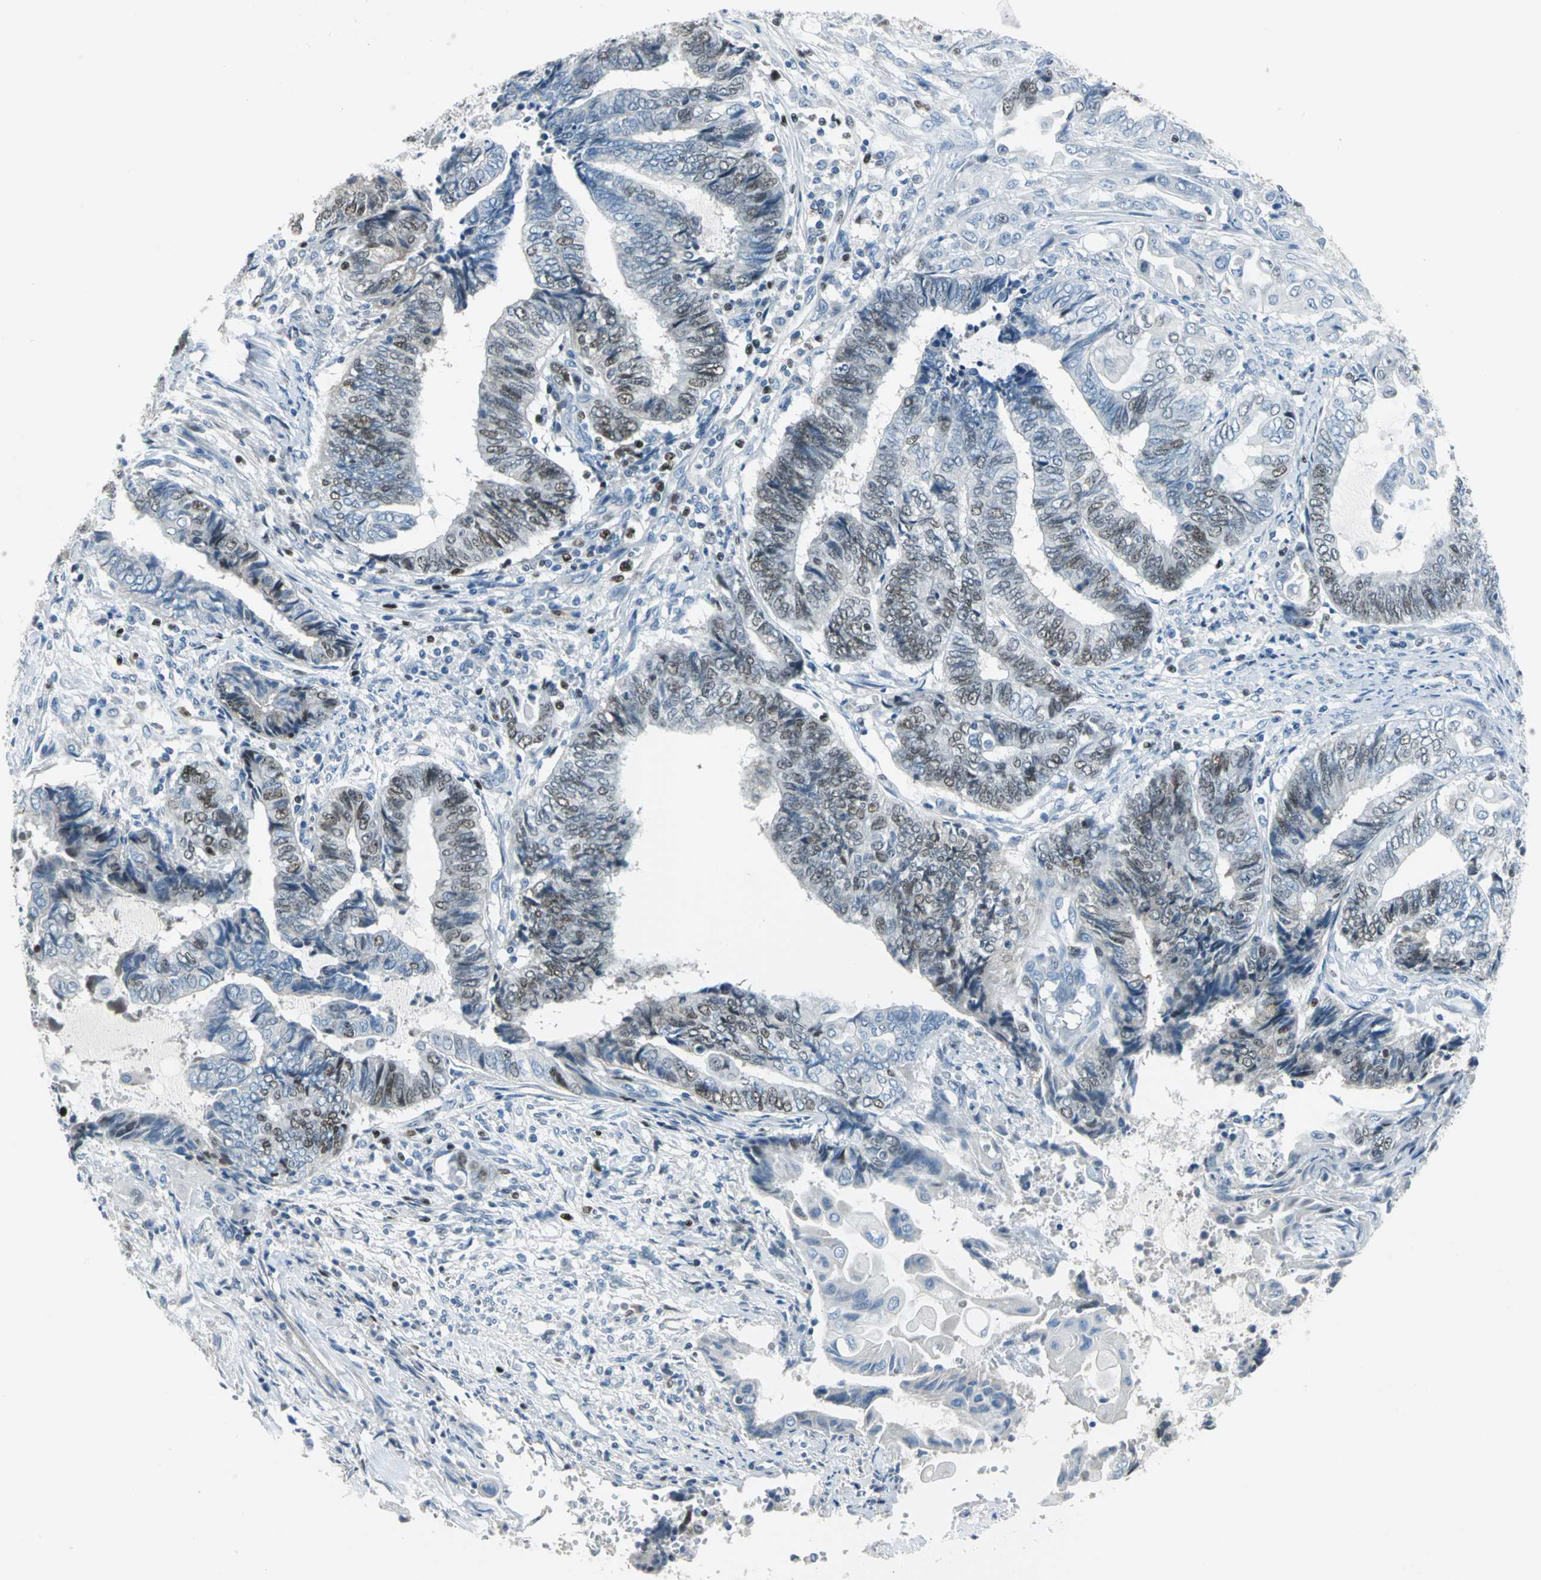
{"staining": {"intensity": "moderate", "quantity": "25%-75%", "location": "nuclear"}, "tissue": "endometrial cancer", "cell_type": "Tumor cells", "image_type": "cancer", "snomed": [{"axis": "morphology", "description": "Adenocarcinoma, NOS"}, {"axis": "topography", "description": "Uterus"}, {"axis": "topography", "description": "Endometrium"}], "caption": "Immunohistochemistry of endometrial adenocarcinoma reveals medium levels of moderate nuclear staining in approximately 25%-75% of tumor cells. The protein is stained brown, and the nuclei are stained in blue (DAB (3,3'-diaminobenzidine) IHC with brightfield microscopy, high magnification).", "gene": "MCM3", "patient": {"sex": "female", "age": 70}}